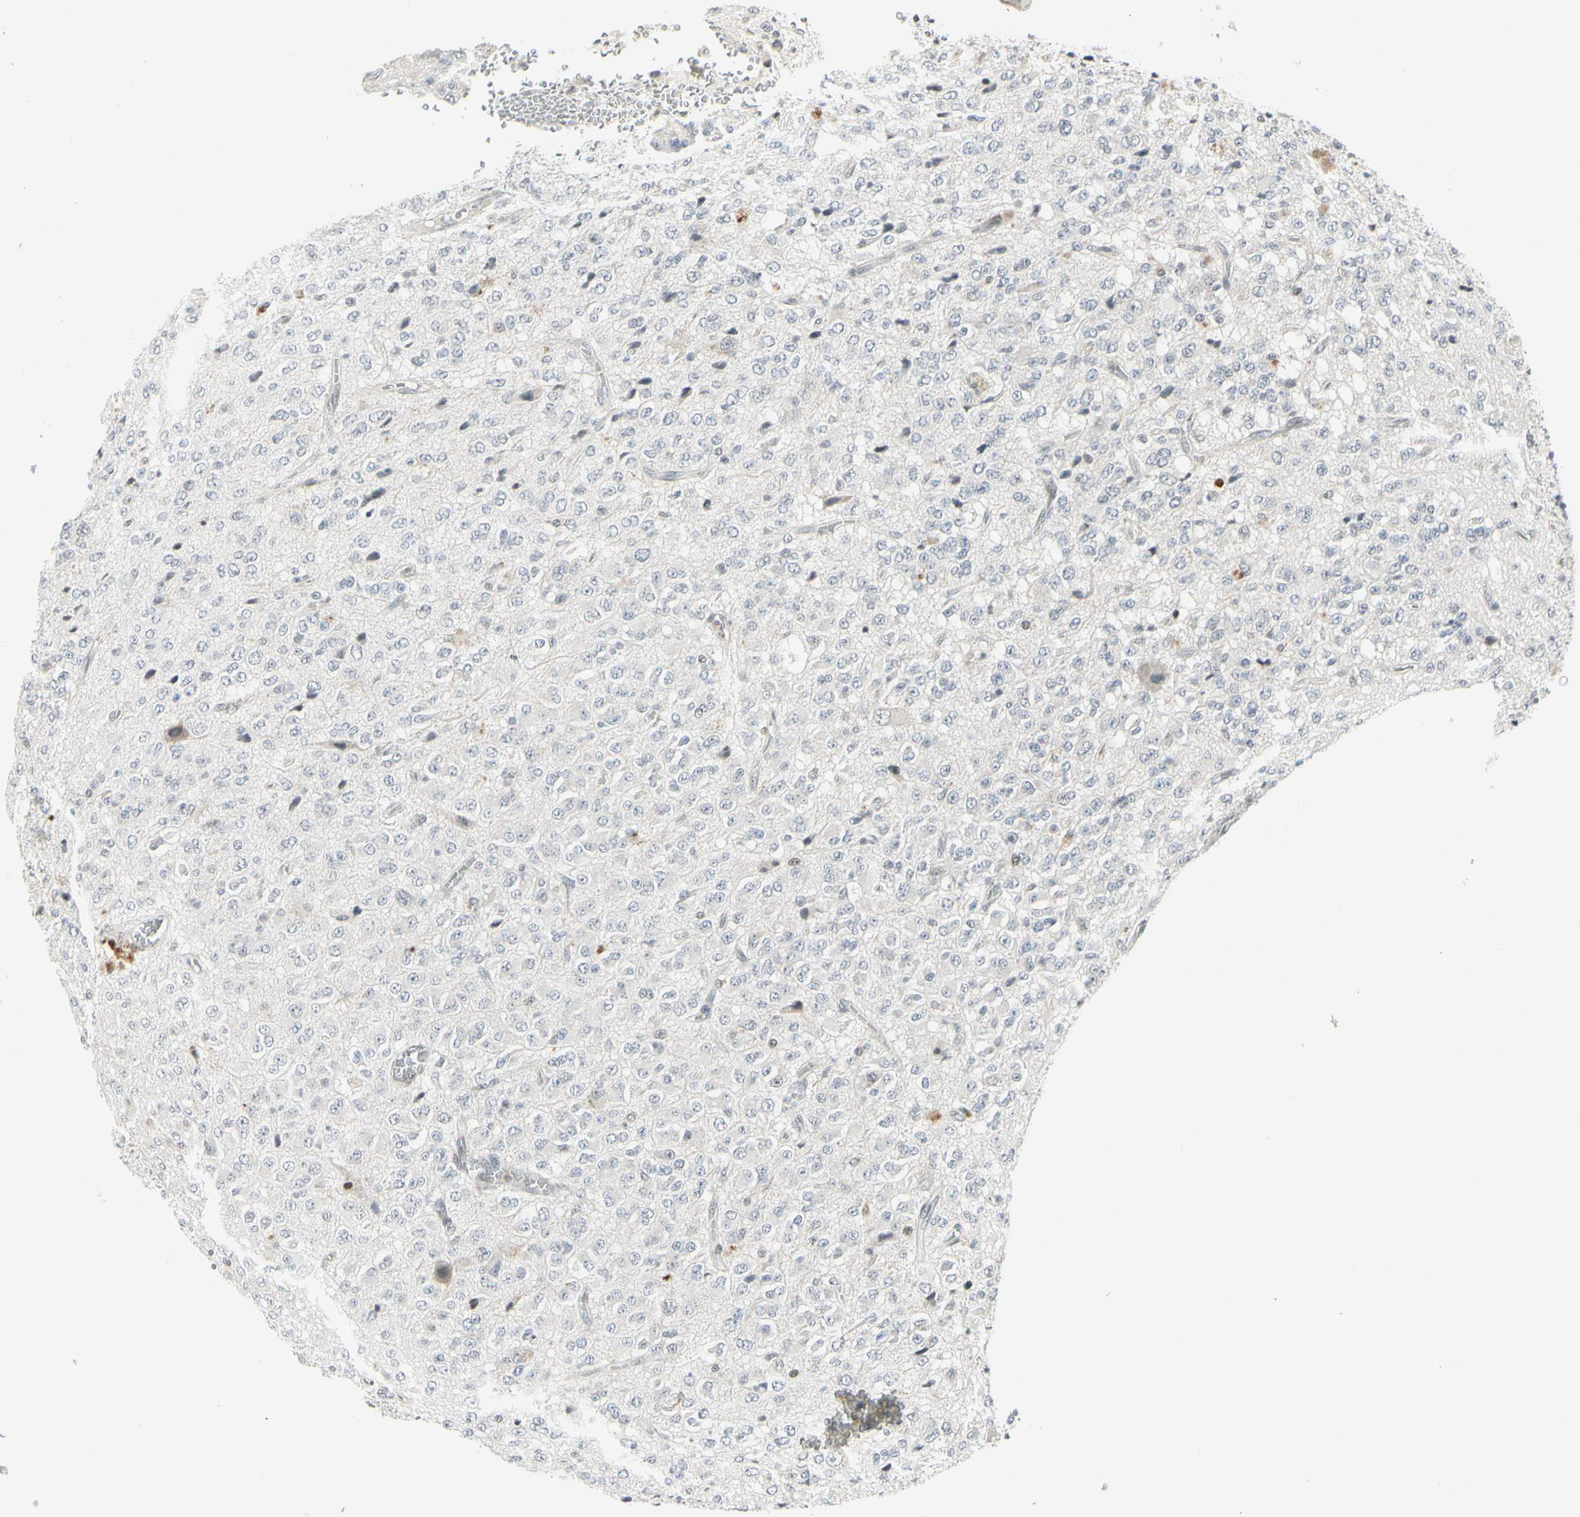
{"staining": {"intensity": "negative", "quantity": "none", "location": "none"}, "tissue": "glioma", "cell_type": "Tumor cells", "image_type": "cancer", "snomed": [{"axis": "morphology", "description": "Glioma, malignant, High grade"}, {"axis": "topography", "description": "pancreas cauda"}], "caption": "This photomicrograph is of high-grade glioma (malignant) stained with immunohistochemistry (IHC) to label a protein in brown with the nuclei are counter-stained blue. There is no expression in tumor cells.", "gene": "FOXJ2", "patient": {"sex": "male", "age": 60}}